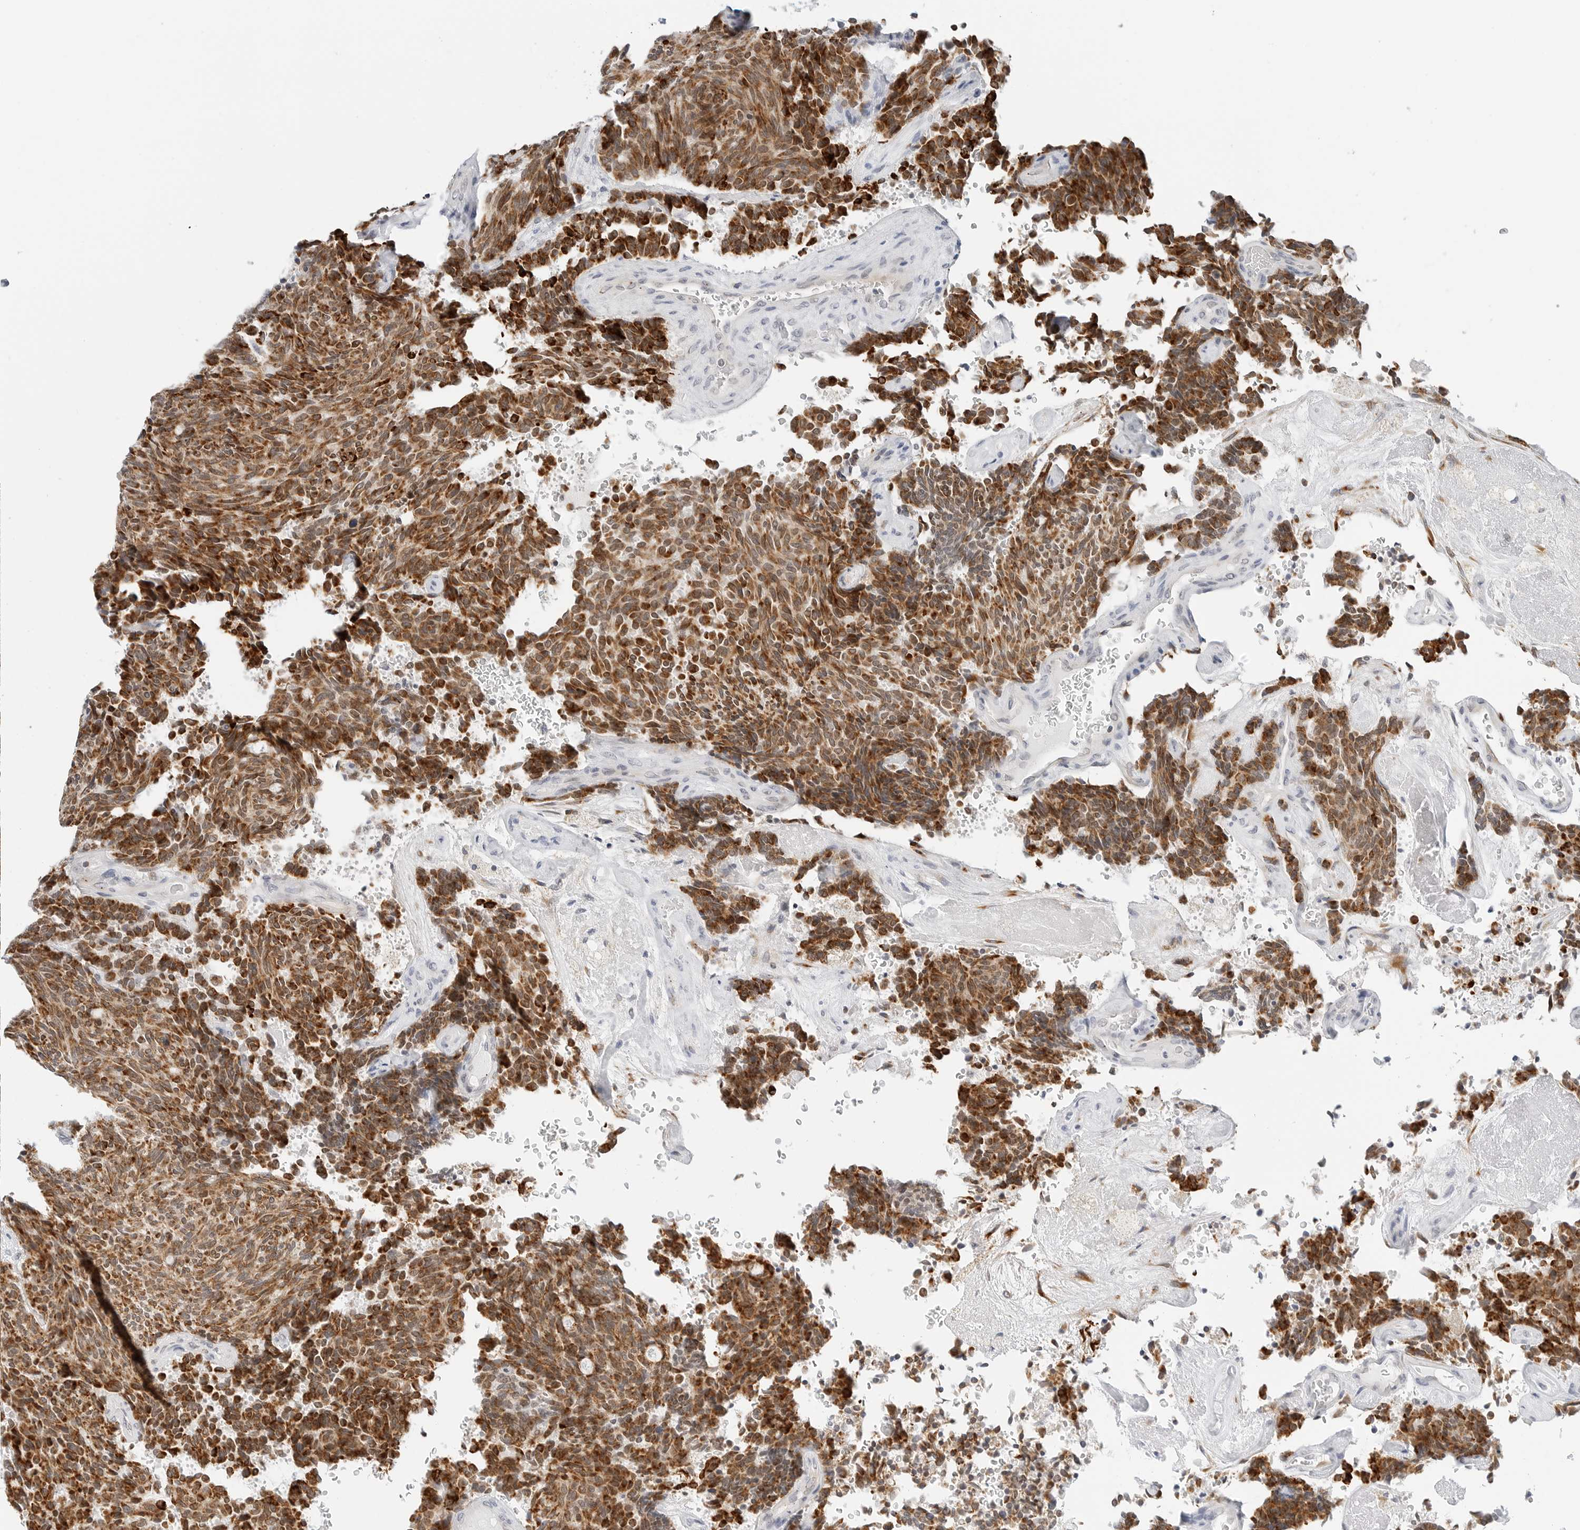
{"staining": {"intensity": "strong", "quantity": ">75%", "location": "cytoplasmic/membranous"}, "tissue": "carcinoid", "cell_type": "Tumor cells", "image_type": "cancer", "snomed": [{"axis": "morphology", "description": "Carcinoid, malignant, NOS"}, {"axis": "topography", "description": "Pancreas"}], "caption": "Immunohistochemical staining of human carcinoid exhibits high levels of strong cytoplasmic/membranous expression in about >75% of tumor cells.", "gene": "TSEN2", "patient": {"sex": "female", "age": 54}}